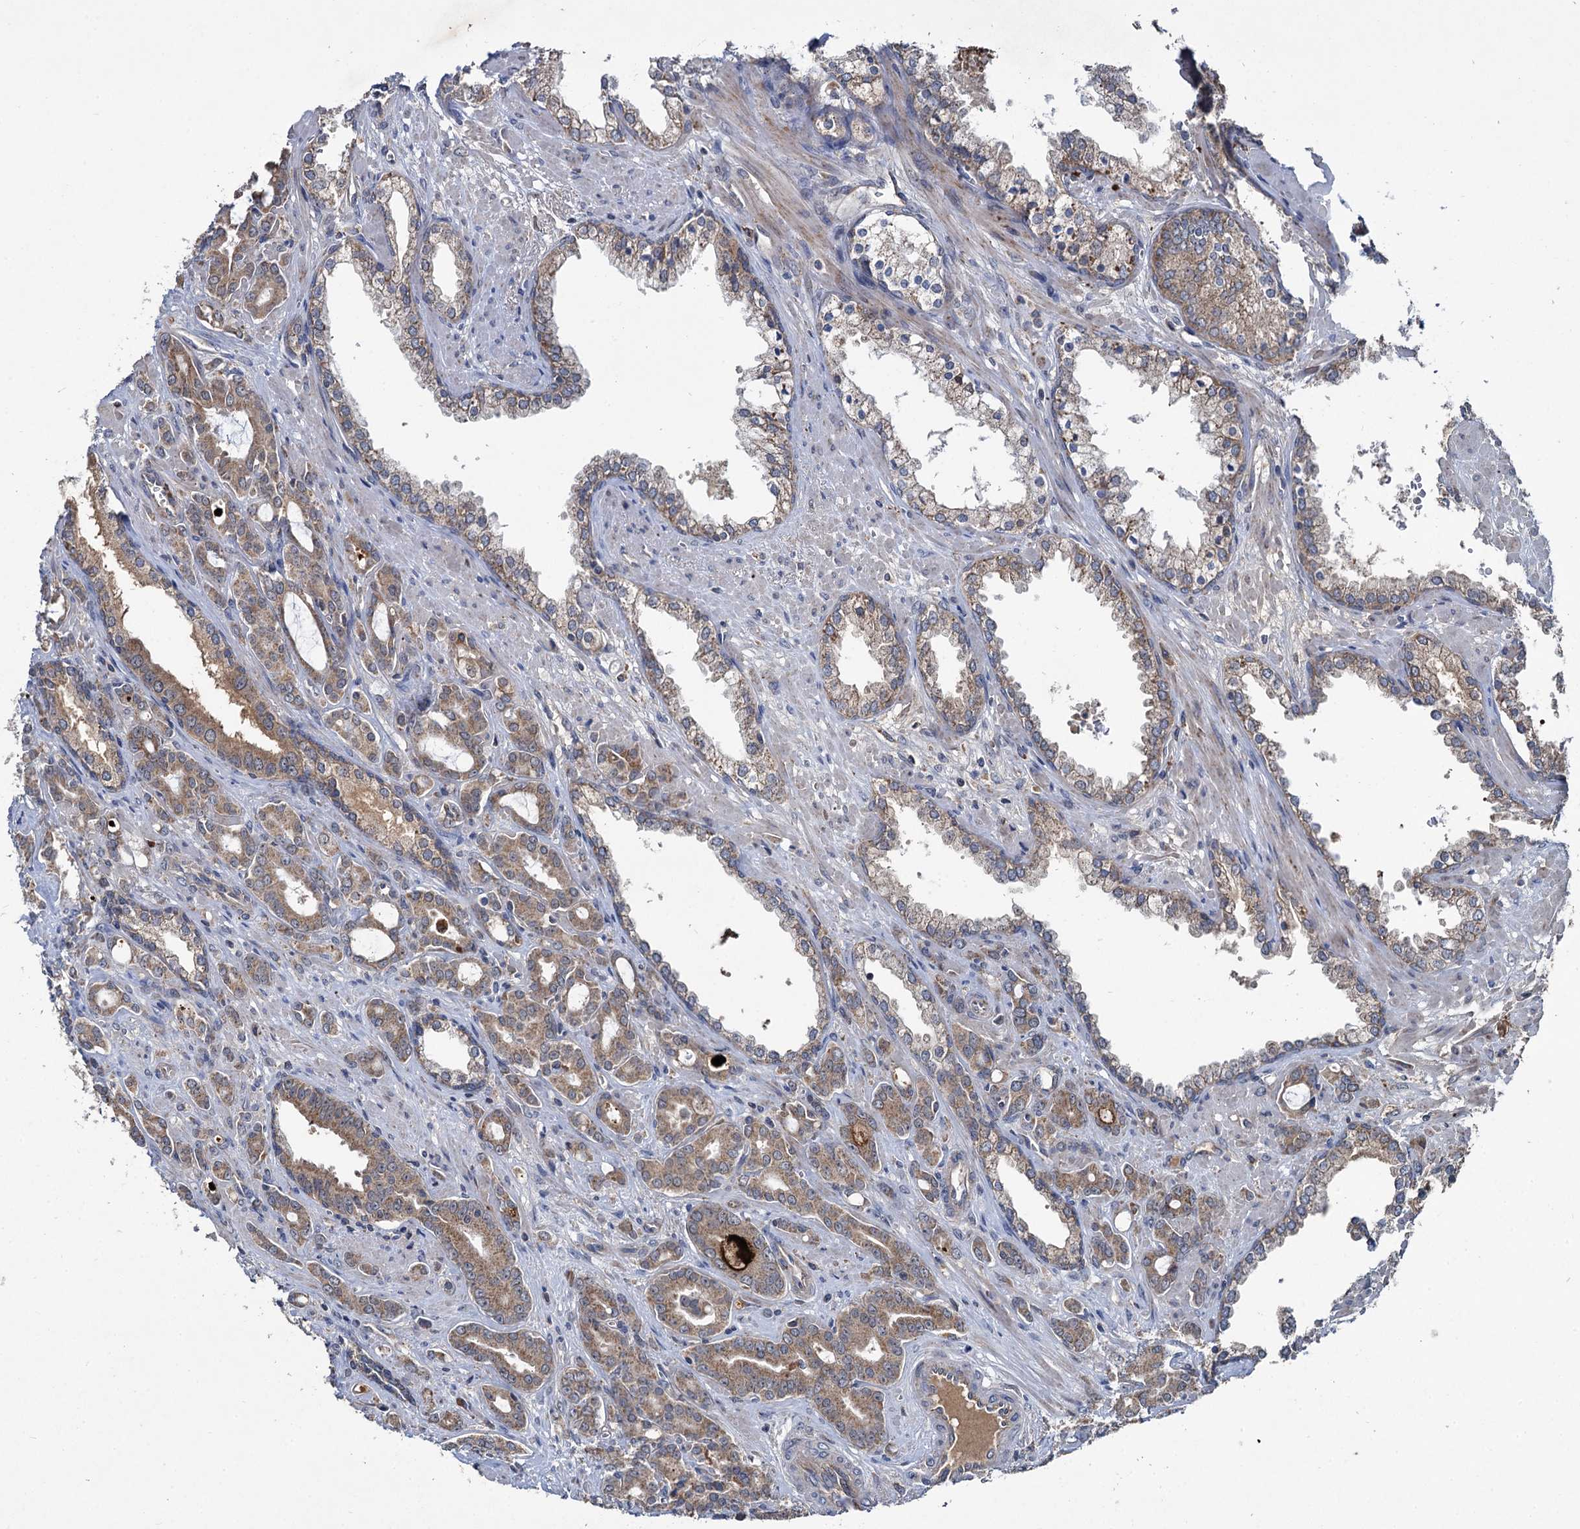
{"staining": {"intensity": "moderate", "quantity": ">75%", "location": "cytoplasmic/membranous"}, "tissue": "prostate cancer", "cell_type": "Tumor cells", "image_type": "cancer", "snomed": [{"axis": "morphology", "description": "Adenocarcinoma, High grade"}, {"axis": "topography", "description": "Prostate"}], "caption": "The image reveals a brown stain indicating the presence of a protein in the cytoplasmic/membranous of tumor cells in adenocarcinoma (high-grade) (prostate). The staining was performed using DAB (3,3'-diaminobenzidine), with brown indicating positive protein expression. Nuclei are stained blue with hematoxylin.", "gene": "METTL4", "patient": {"sex": "male", "age": 72}}